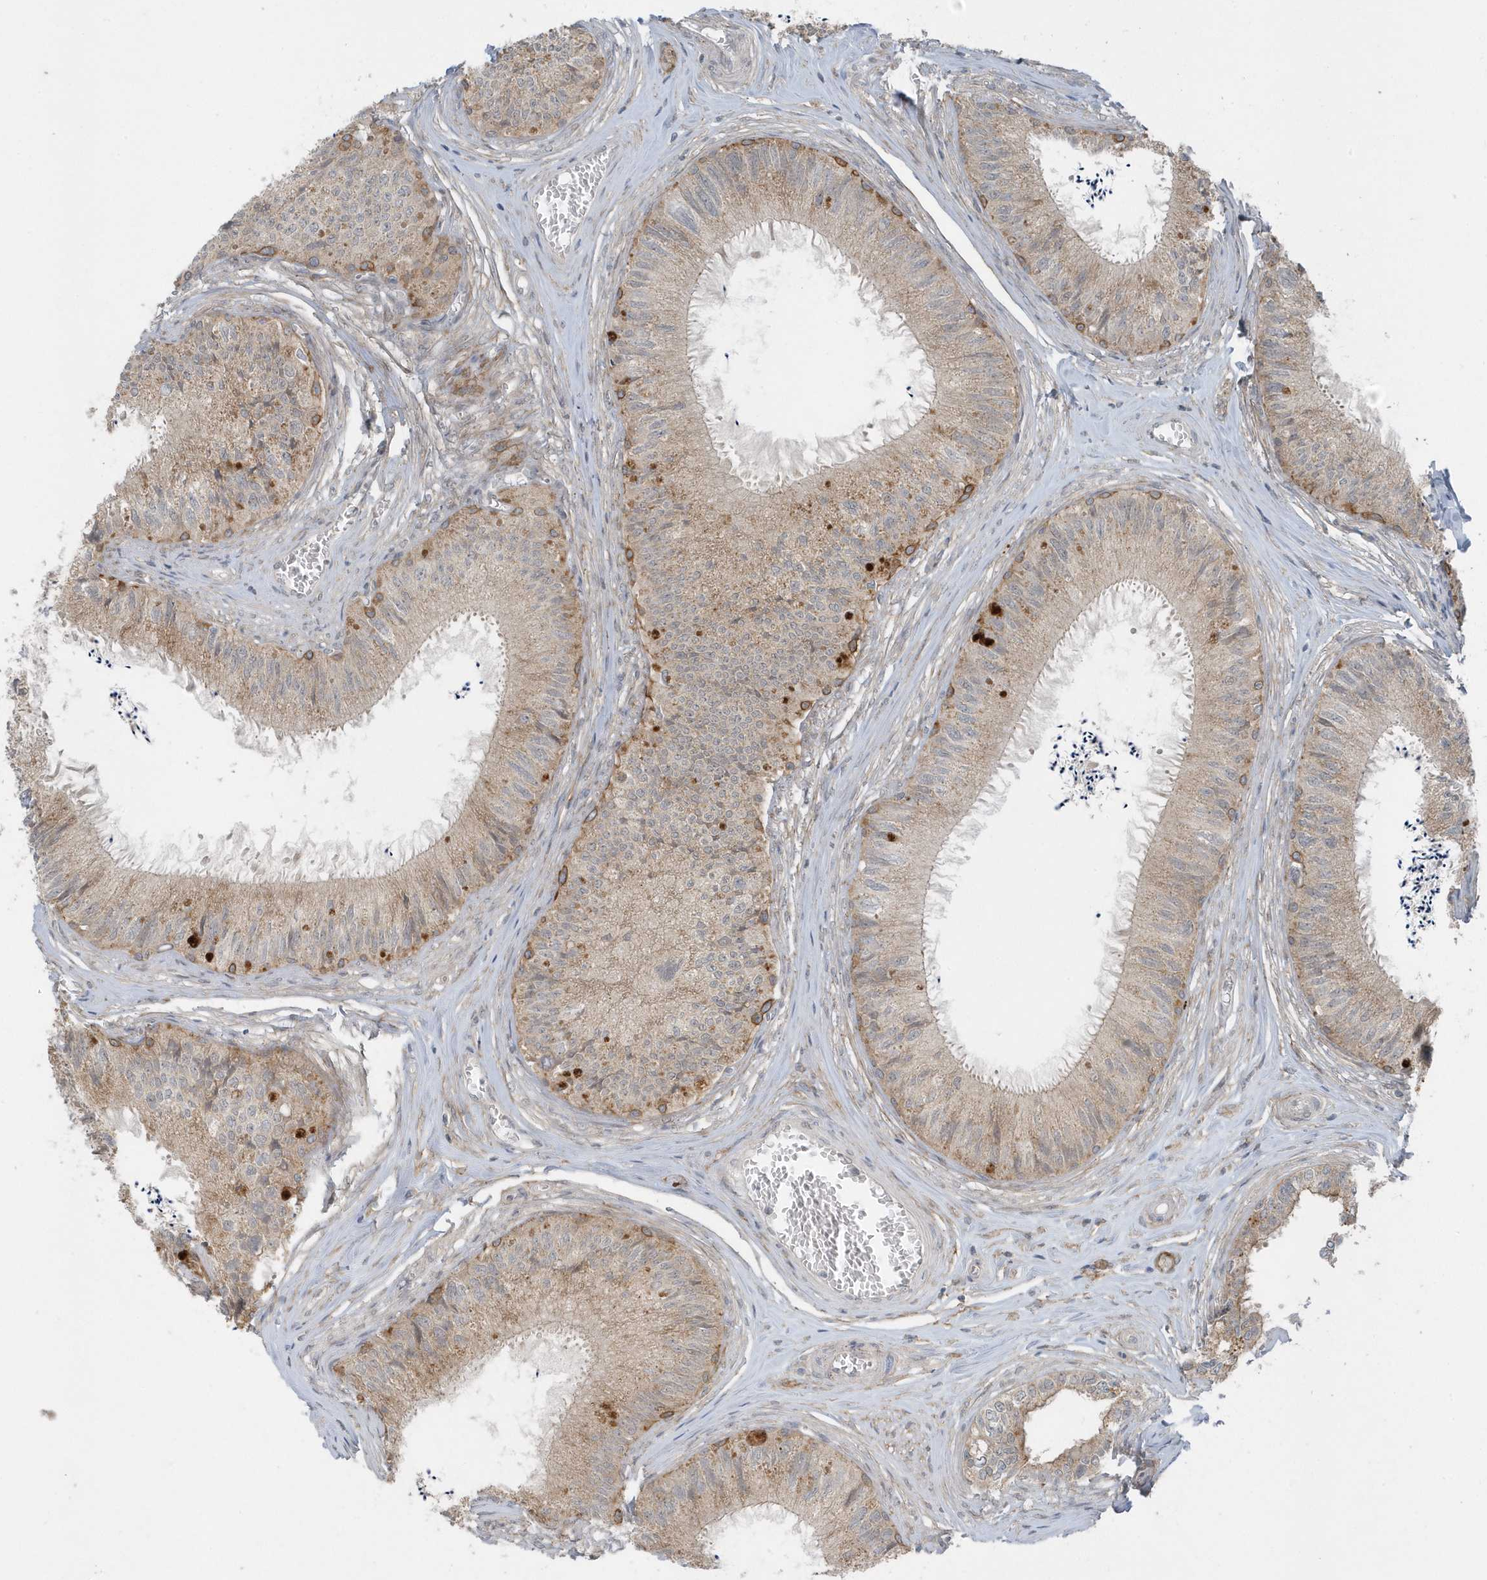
{"staining": {"intensity": "moderate", "quantity": "25%-75%", "location": "cytoplasmic/membranous"}, "tissue": "epididymis", "cell_type": "Glandular cells", "image_type": "normal", "snomed": [{"axis": "morphology", "description": "Normal tissue, NOS"}, {"axis": "topography", "description": "Epididymis"}], "caption": "Moderate cytoplasmic/membranous staining for a protein is identified in approximately 25%-75% of glandular cells of benign epididymis using immunohistochemistry (IHC).", "gene": "PARD3B", "patient": {"sex": "male", "age": 79}}